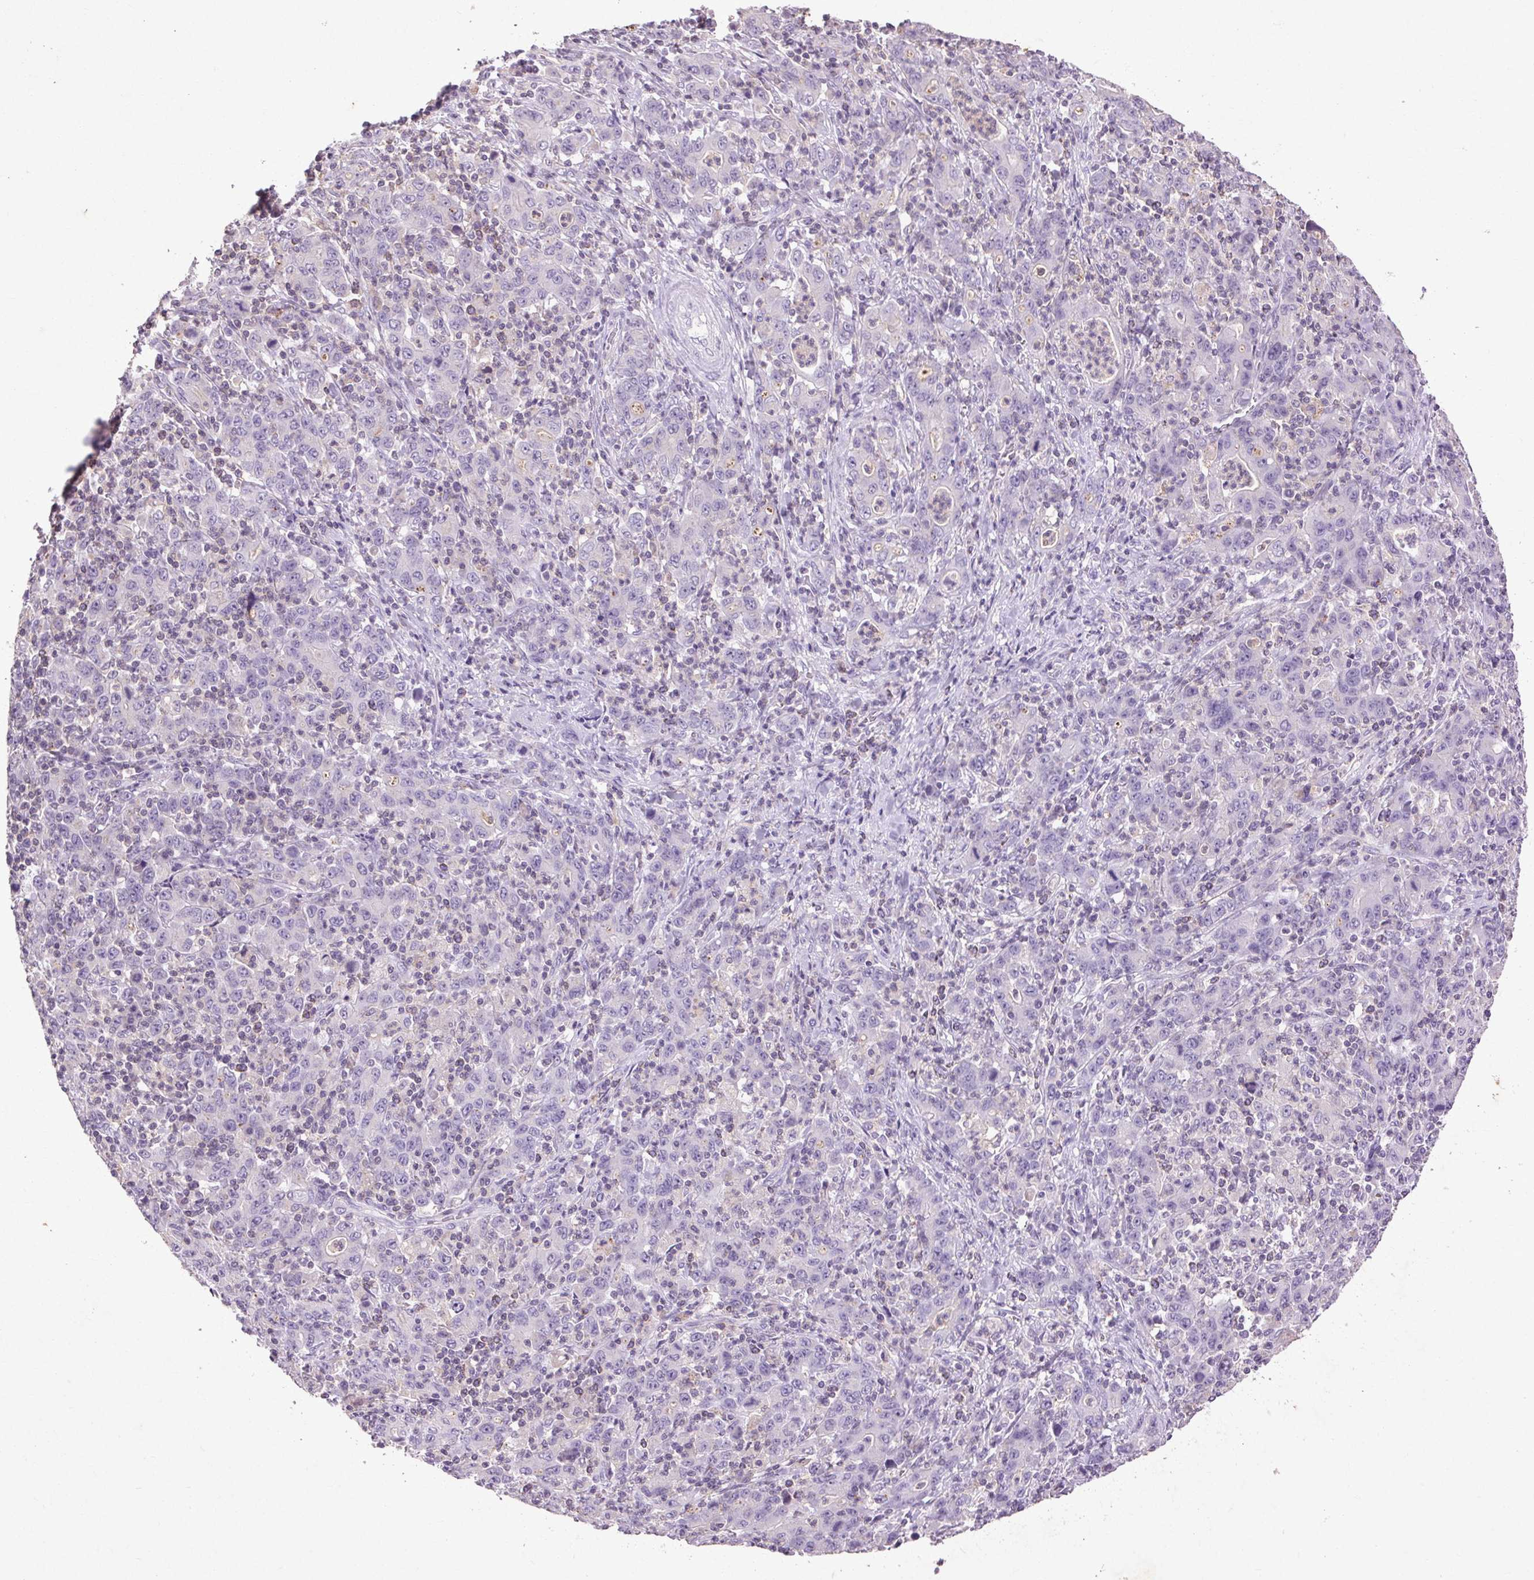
{"staining": {"intensity": "negative", "quantity": "none", "location": "none"}, "tissue": "stomach cancer", "cell_type": "Tumor cells", "image_type": "cancer", "snomed": [{"axis": "morphology", "description": "Adenocarcinoma, NOS"}, {"axis": "topography", "description": "Stomach, upper"}], "caption": "An IHC photomicrograph of stomach adenocarcinoma is shown. There is no staining in tumor cells of stomach adenocarcinoma. Nuclei are stained in blue.", "gene": "FNDC7", "patient": {"sex": "male", "age": 69}}